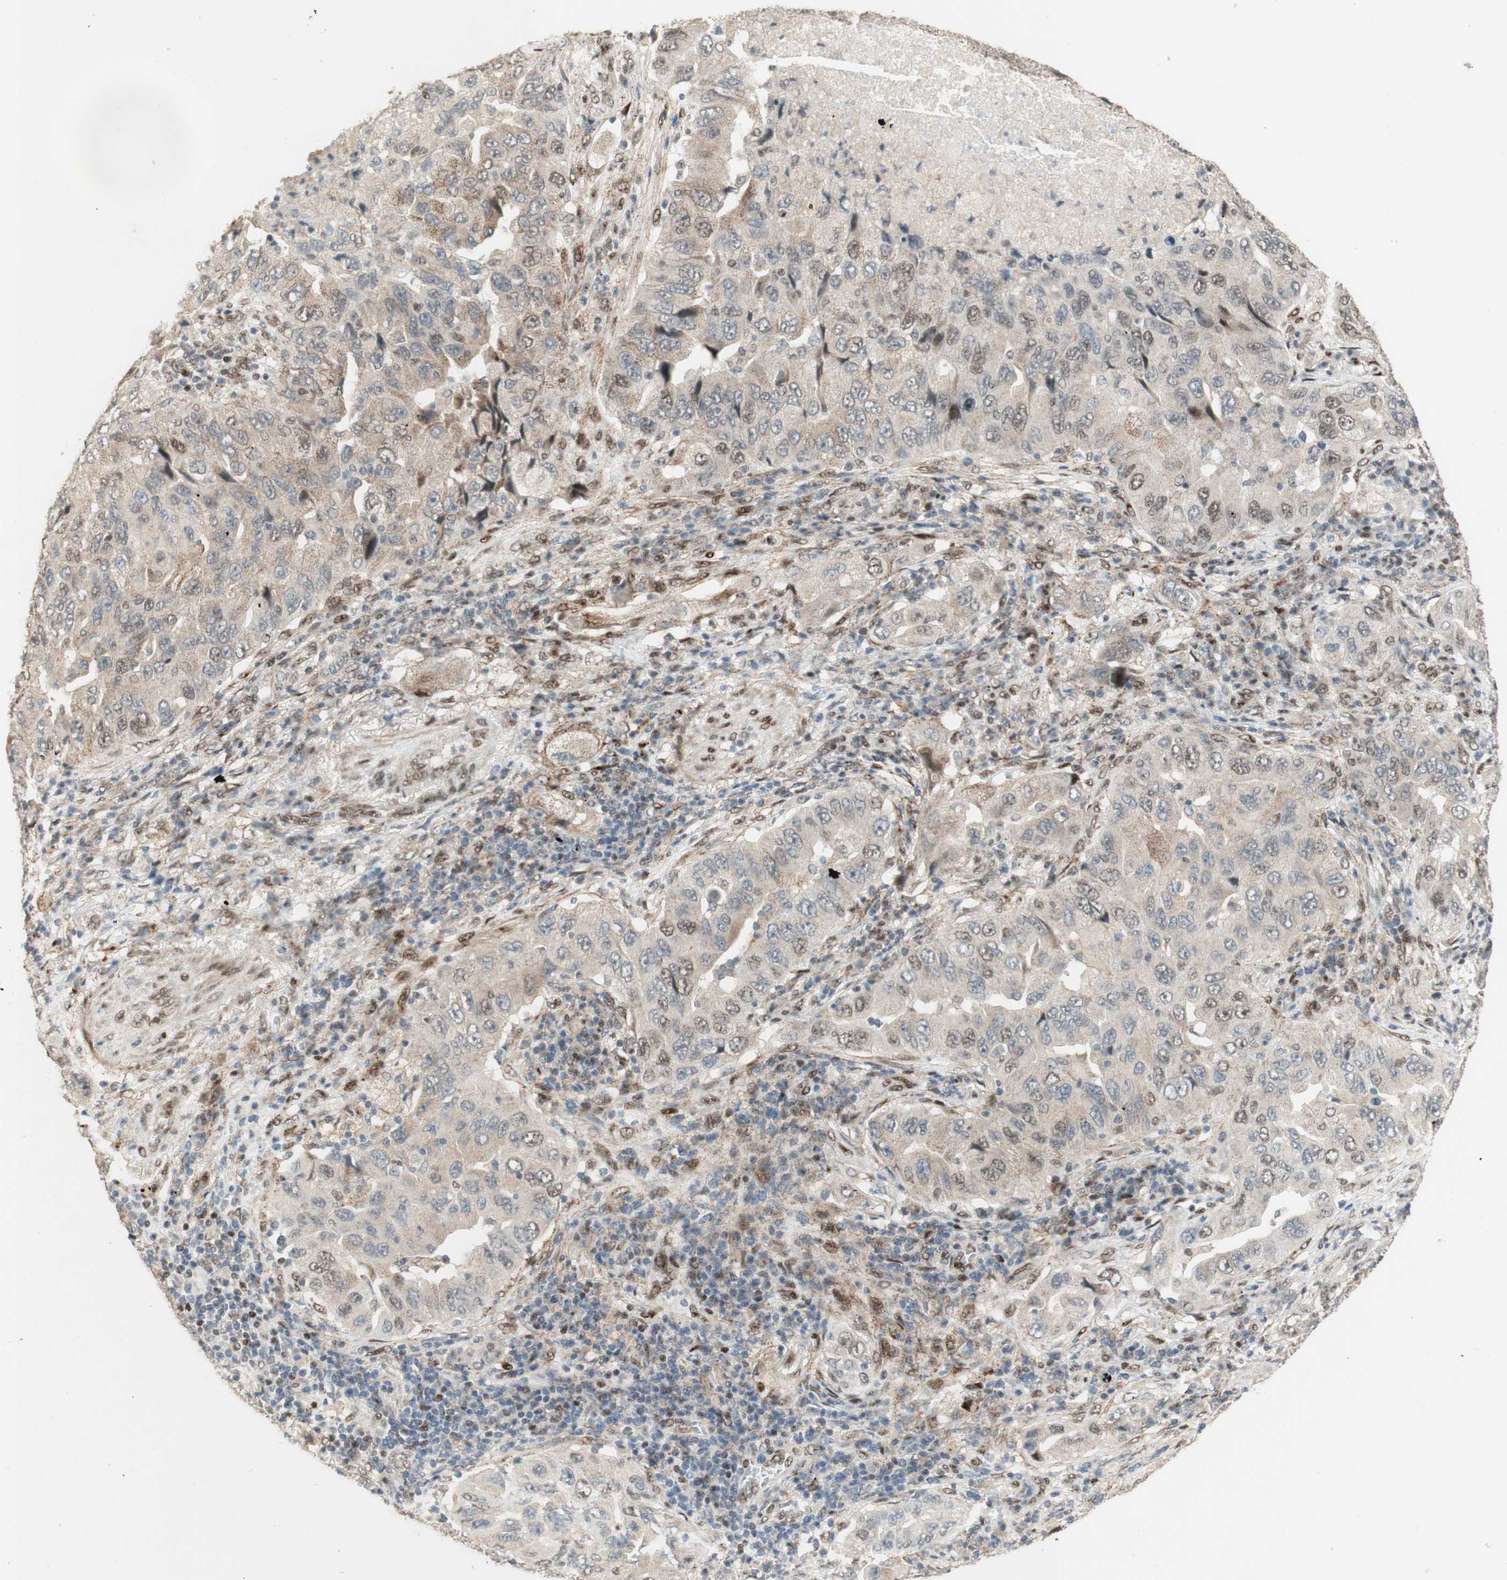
{"staining": {"intensity": "weak", "quantity": "25%-75%", "location": "cytoplasmic/membranous"}, "tissue": "lung cancer", "cell_type": "Tumor cells", "image_type": "cancer", "snomed": [{"axis": "morphology", "description": "Adenocarcinoma, NOS"}, {"axis": "topography", "description": "Lung"}], "caption": "A photomicrograph of lung cancer stained for a protein exhibits weak cytoplasmic/membranous brown staining in tumor cells.", "gene": "FOXP1", "patient": {"sex": "female", "age": 65}}